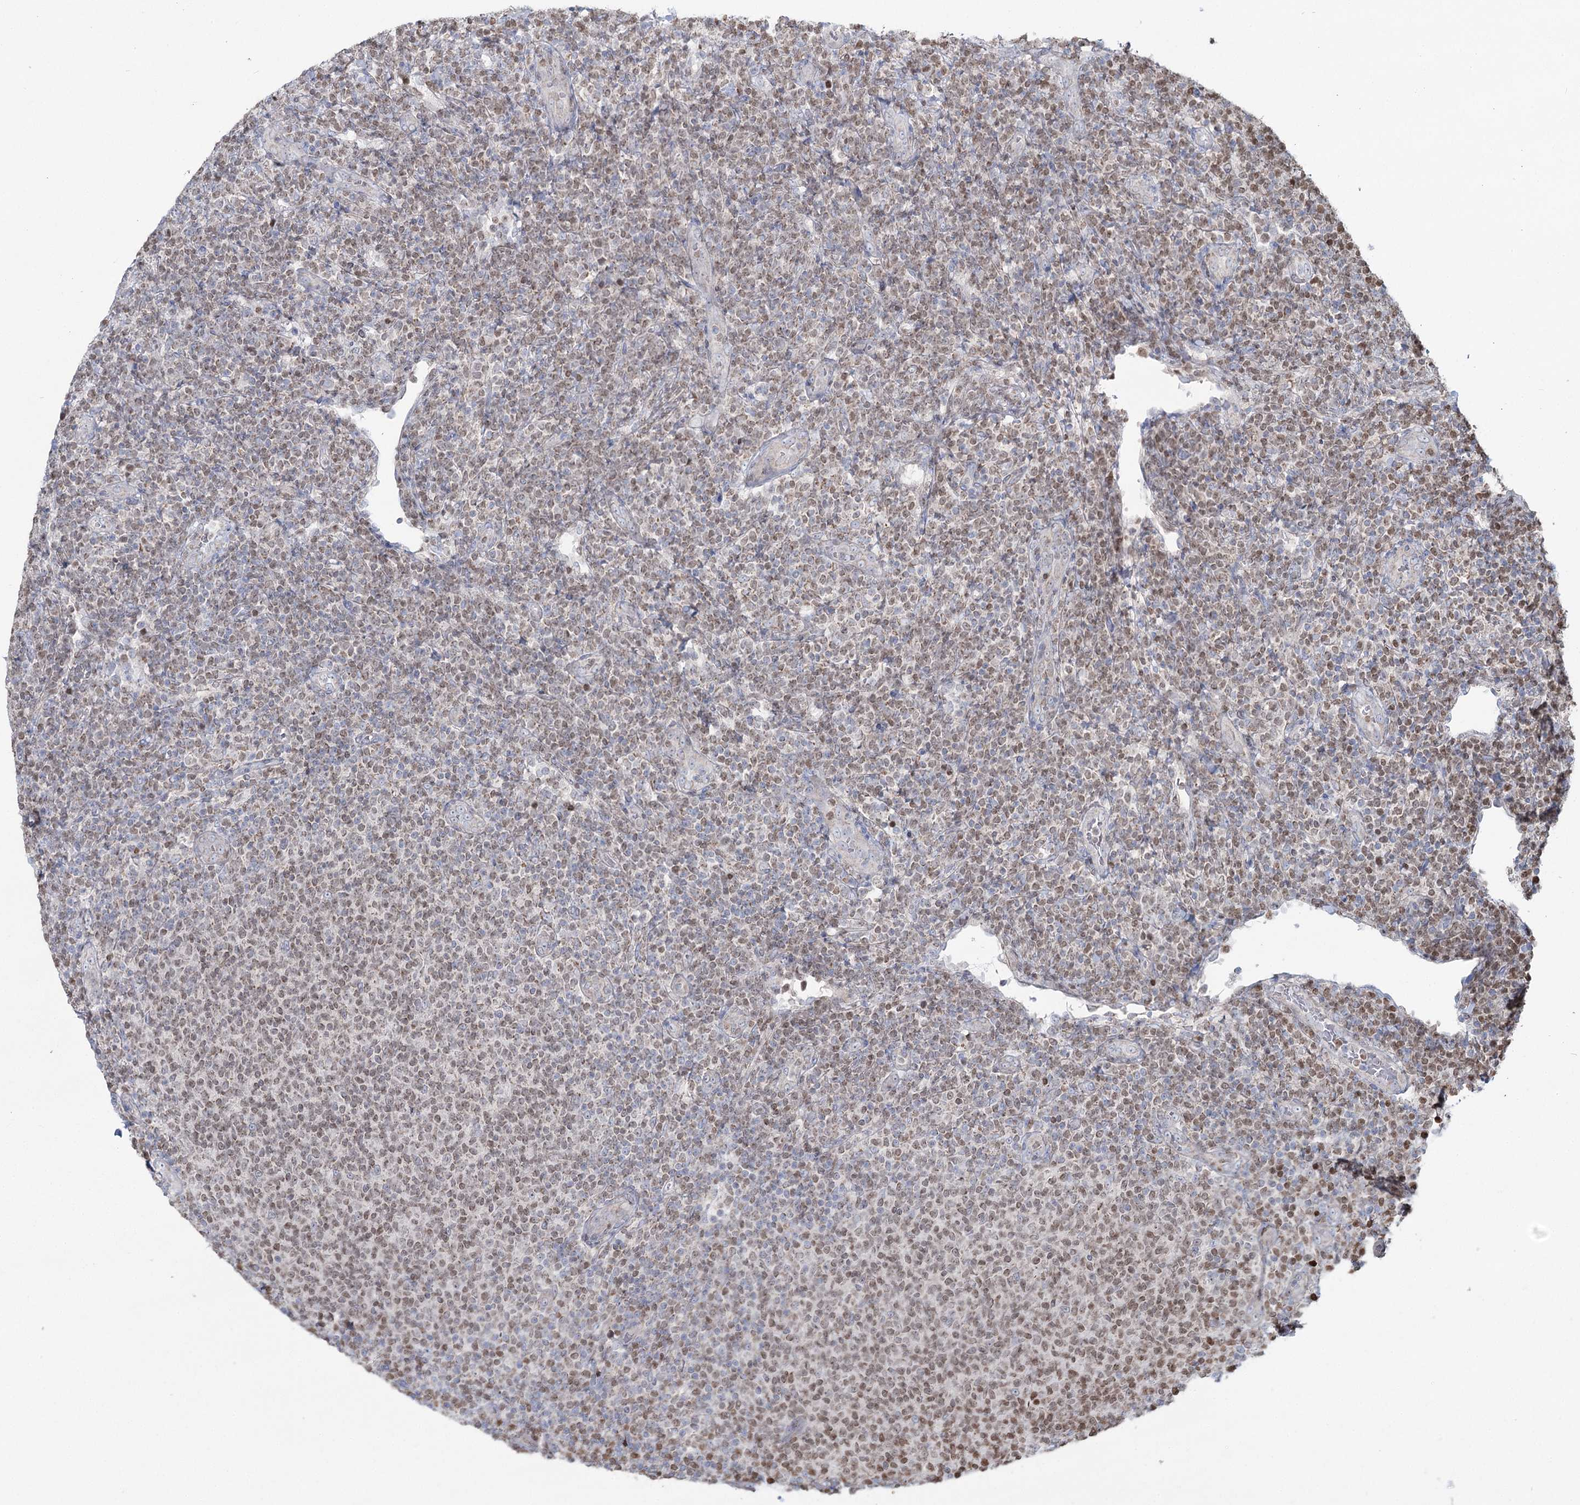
{"staining": {"intensity": "moderate", "quantity": "25%-75%", "location": "nuclear"}, "tissue": "lymphoma", "cell_type": "Tumor cells", "image_type": "cancer", "snomed": [{"axis": "morphology", "description": "Malignant lymphoma, non-Hodgkin's type, Low grade"}, {"axis": "topography", "description": "Lymph node"}], "caption": "IHC (DAB (3,3'-diaminobenzidine)) staining of human lymphoma exhibits moderate nuclear protein expression in approximately 25%-75% of tumor cells. The protein of interest is stained brown, and the nuclei are stained in blue (DAB IHC with brightfield microscopy, high magnification).", "gene": "PDHX", "patient": {"sex": "male", "age": 66}}